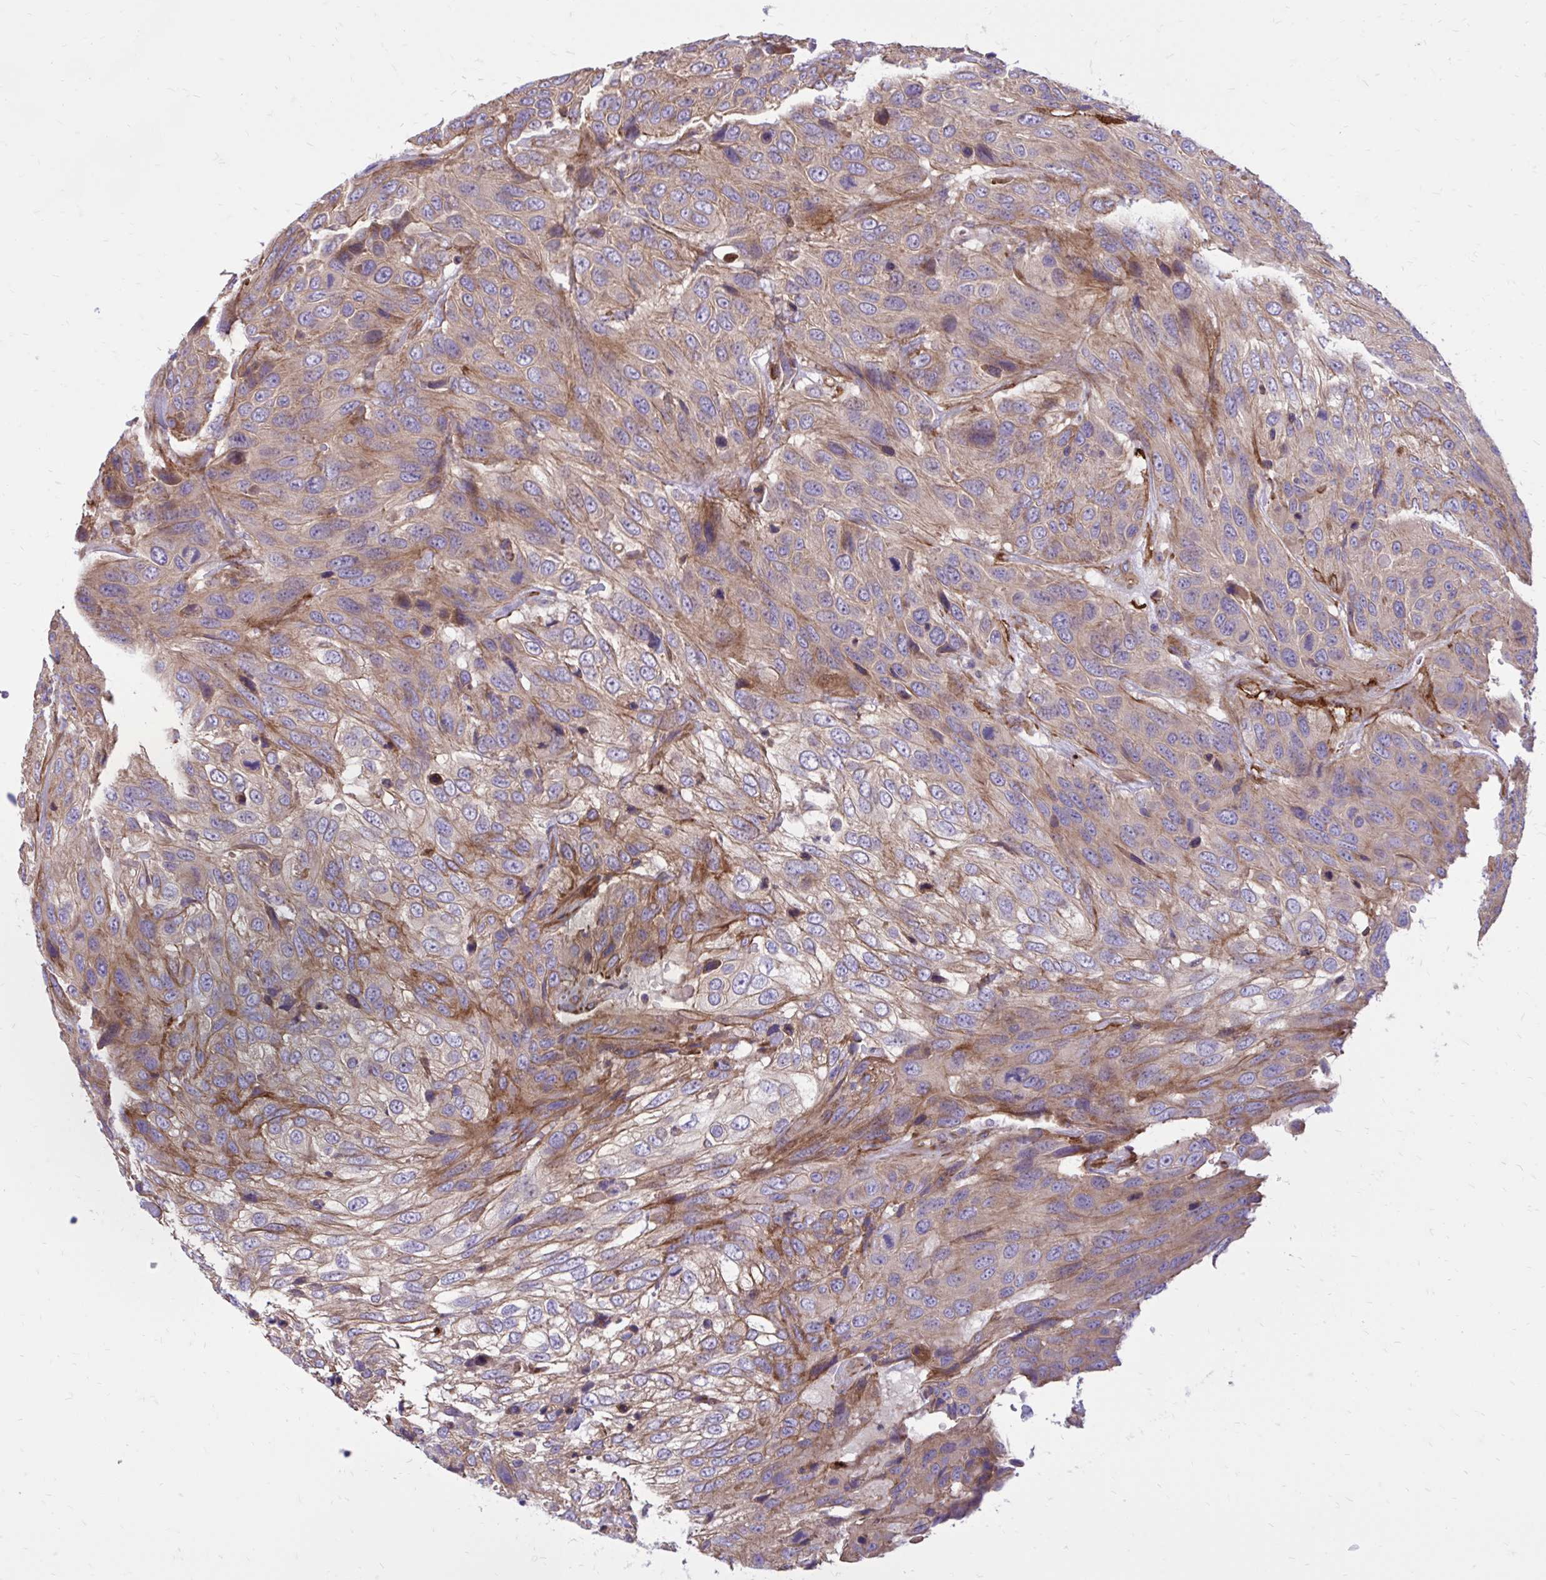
{"staining": {"intensity": "weak", "quantity": "25%-75%", "location": "cytoplasmic/membranous"}, "tissue": "urothelial cancer", "cell_type": "Tumor cells", "image_type": "cancer", "snomed": [{"axis": "morphology", "description": "Urothelial carcinoma, High grade"}, {"axis": "topography", "description": "Urinary bladder"}], "caption": "Urothelial cancer stained with DAB immunohistochemistry (IHC) exhibits low levels of weak cytoplasmic/membranous expression in about 25%-75% of tumor cells.", "gene": "FAP", "patient": {"sex": "female", "age": 70}}